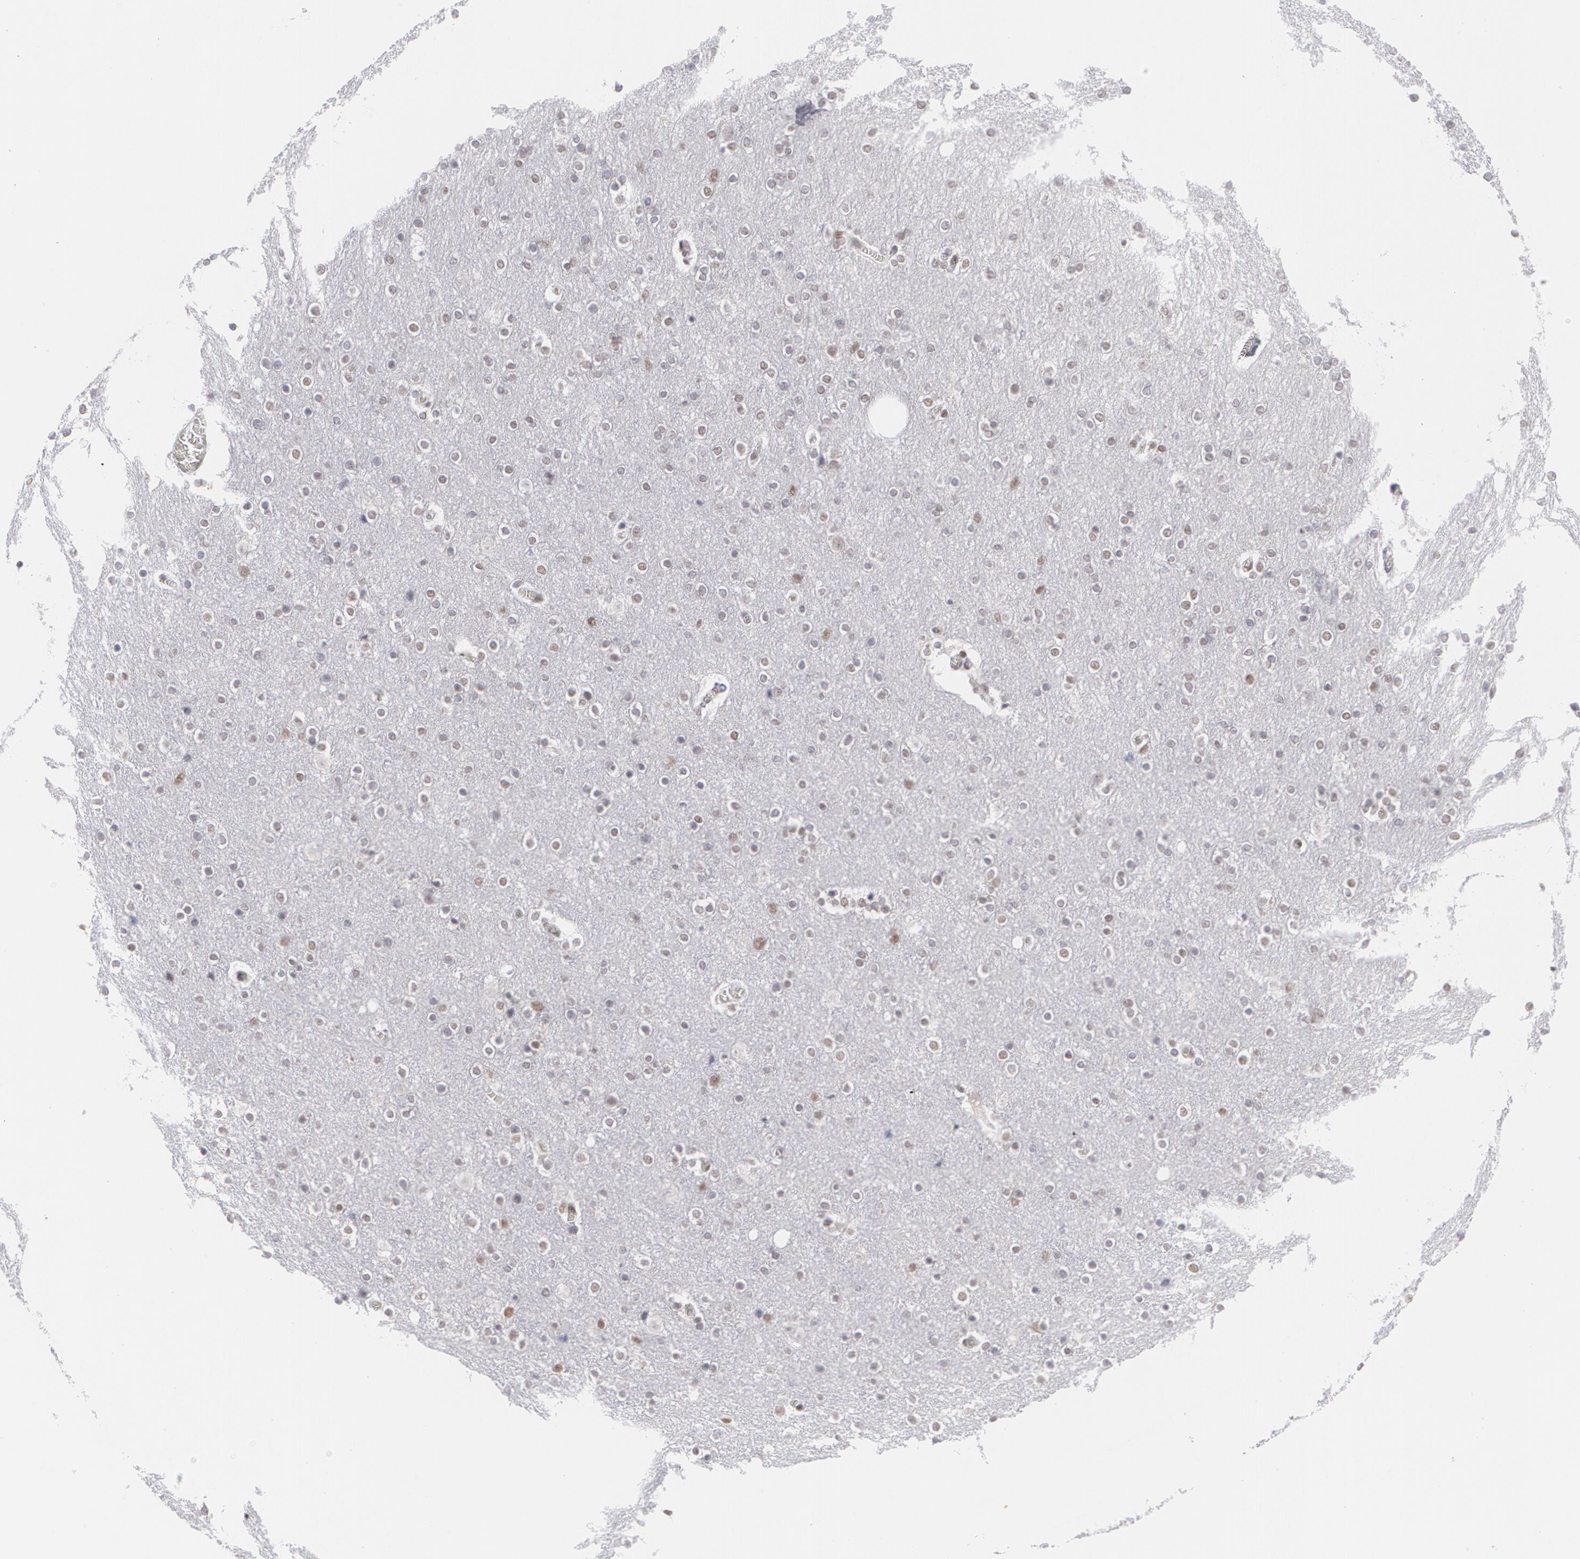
{"staining": {"intensity": "weak", "quantity": "25%-75%", "location": "nuclear"}, "tissue": "cerebral cortex", "cell_type": "Endothelial cells", "image_type": "normal", "snomed": [{"axis": "morphology", "description": "Normal tissue, NOS"}, {"axis": "topography", "description": "Cerebral cortex"}], "caption": "Weak nuclear expression for a protein is present in approximately 25%-75% of endothelial cells of normal cerebral cortex using immunohistochemistry.", "gene": "MCL1", "patient": {"sex": "female", "age": 54}}